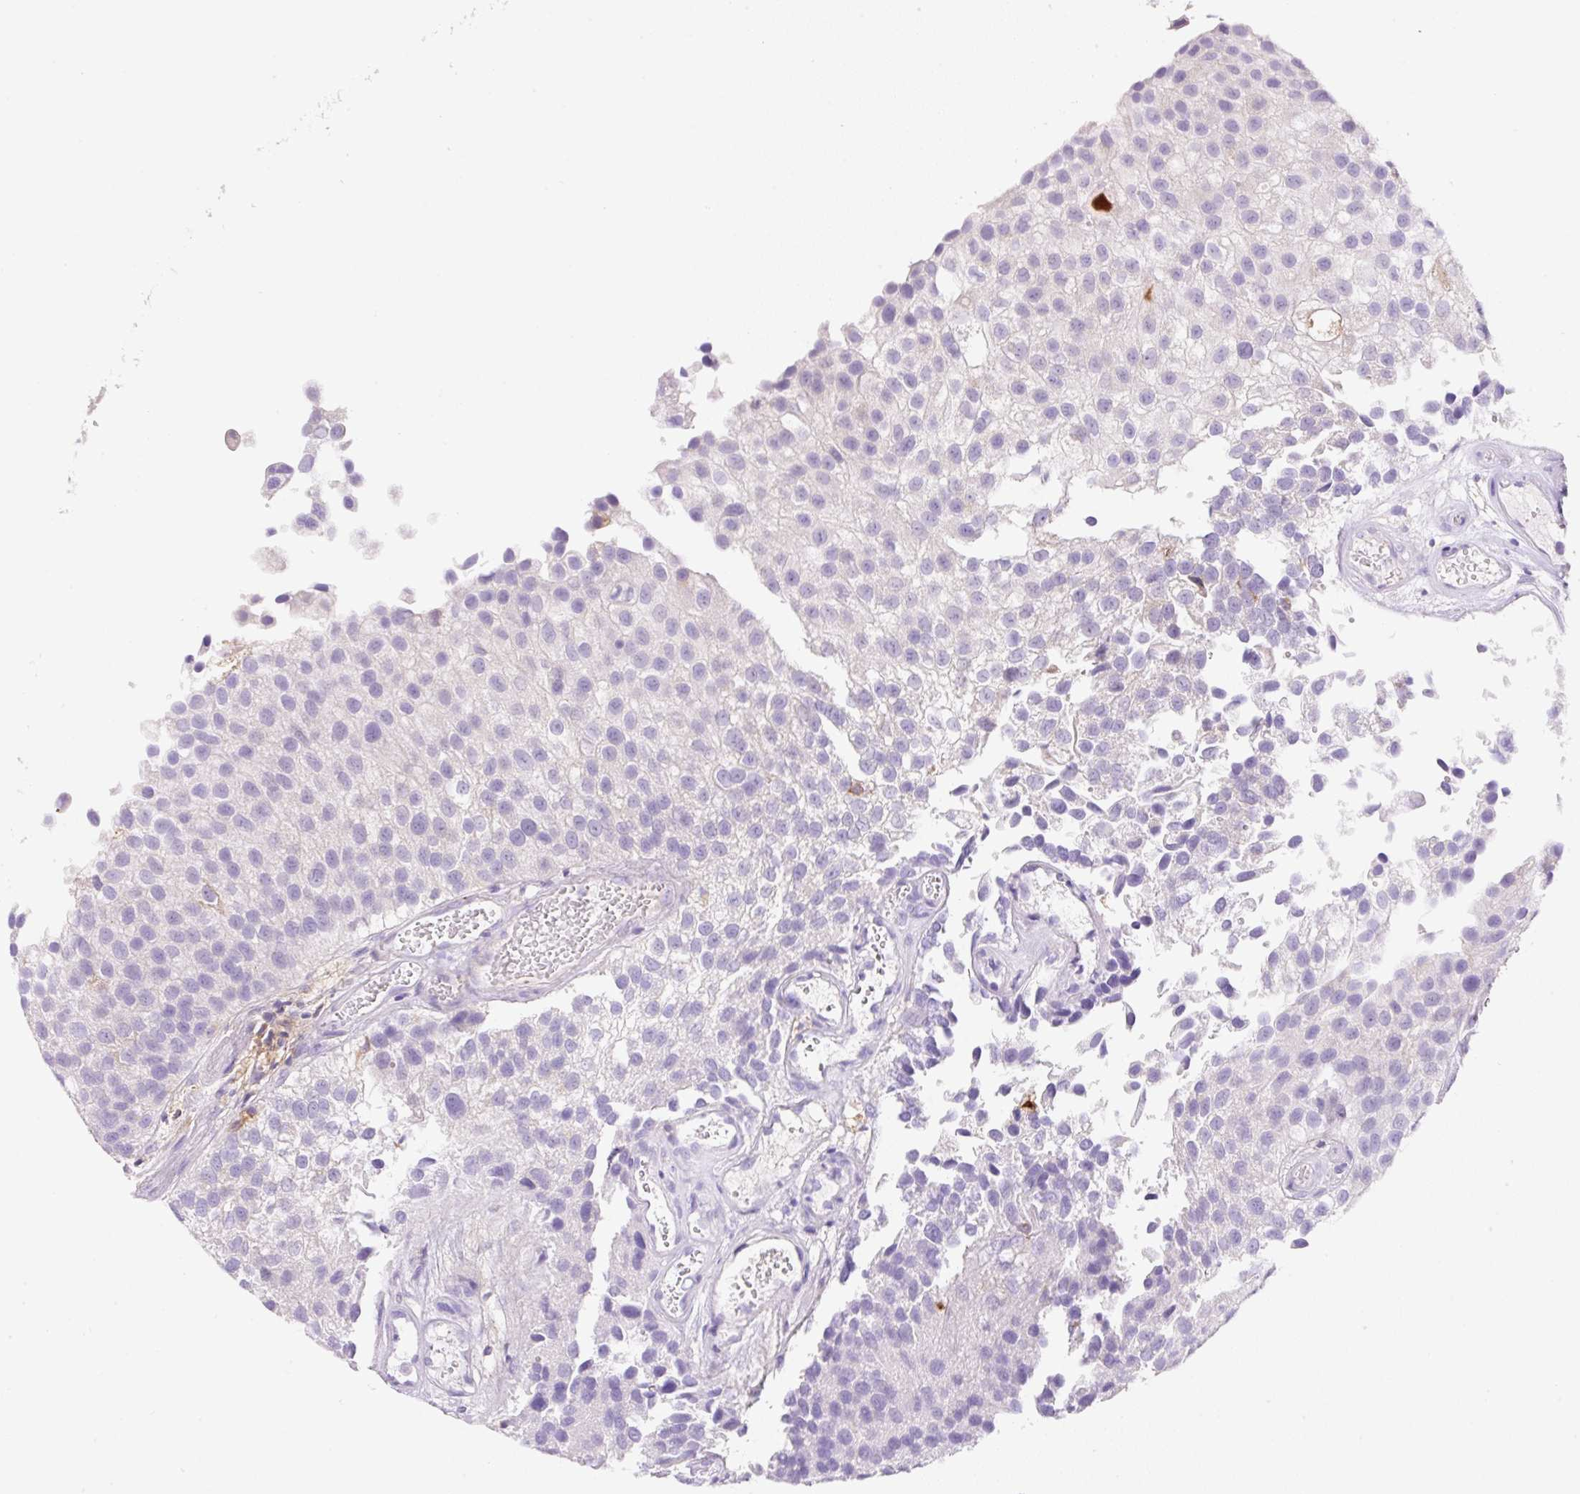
{"staining": {"intensity": "negative", "quantity": "none", "location": "none"}, "tissue": "urothelial cancer", "cell_type": "Tumor cells", "image_type": "cancer", "snomed": [{"axis": "morphology", "description": "Urothelial carcinoma, NOS"}, {"axis": "topography", "description": "Urinary bladder"}], "caption": "Histopathology image shows no protein positivity in tumor cells of urothelial cancer tissue.", "gene": "TDRD15", "patient": {"sex": "male", "age": 87}}